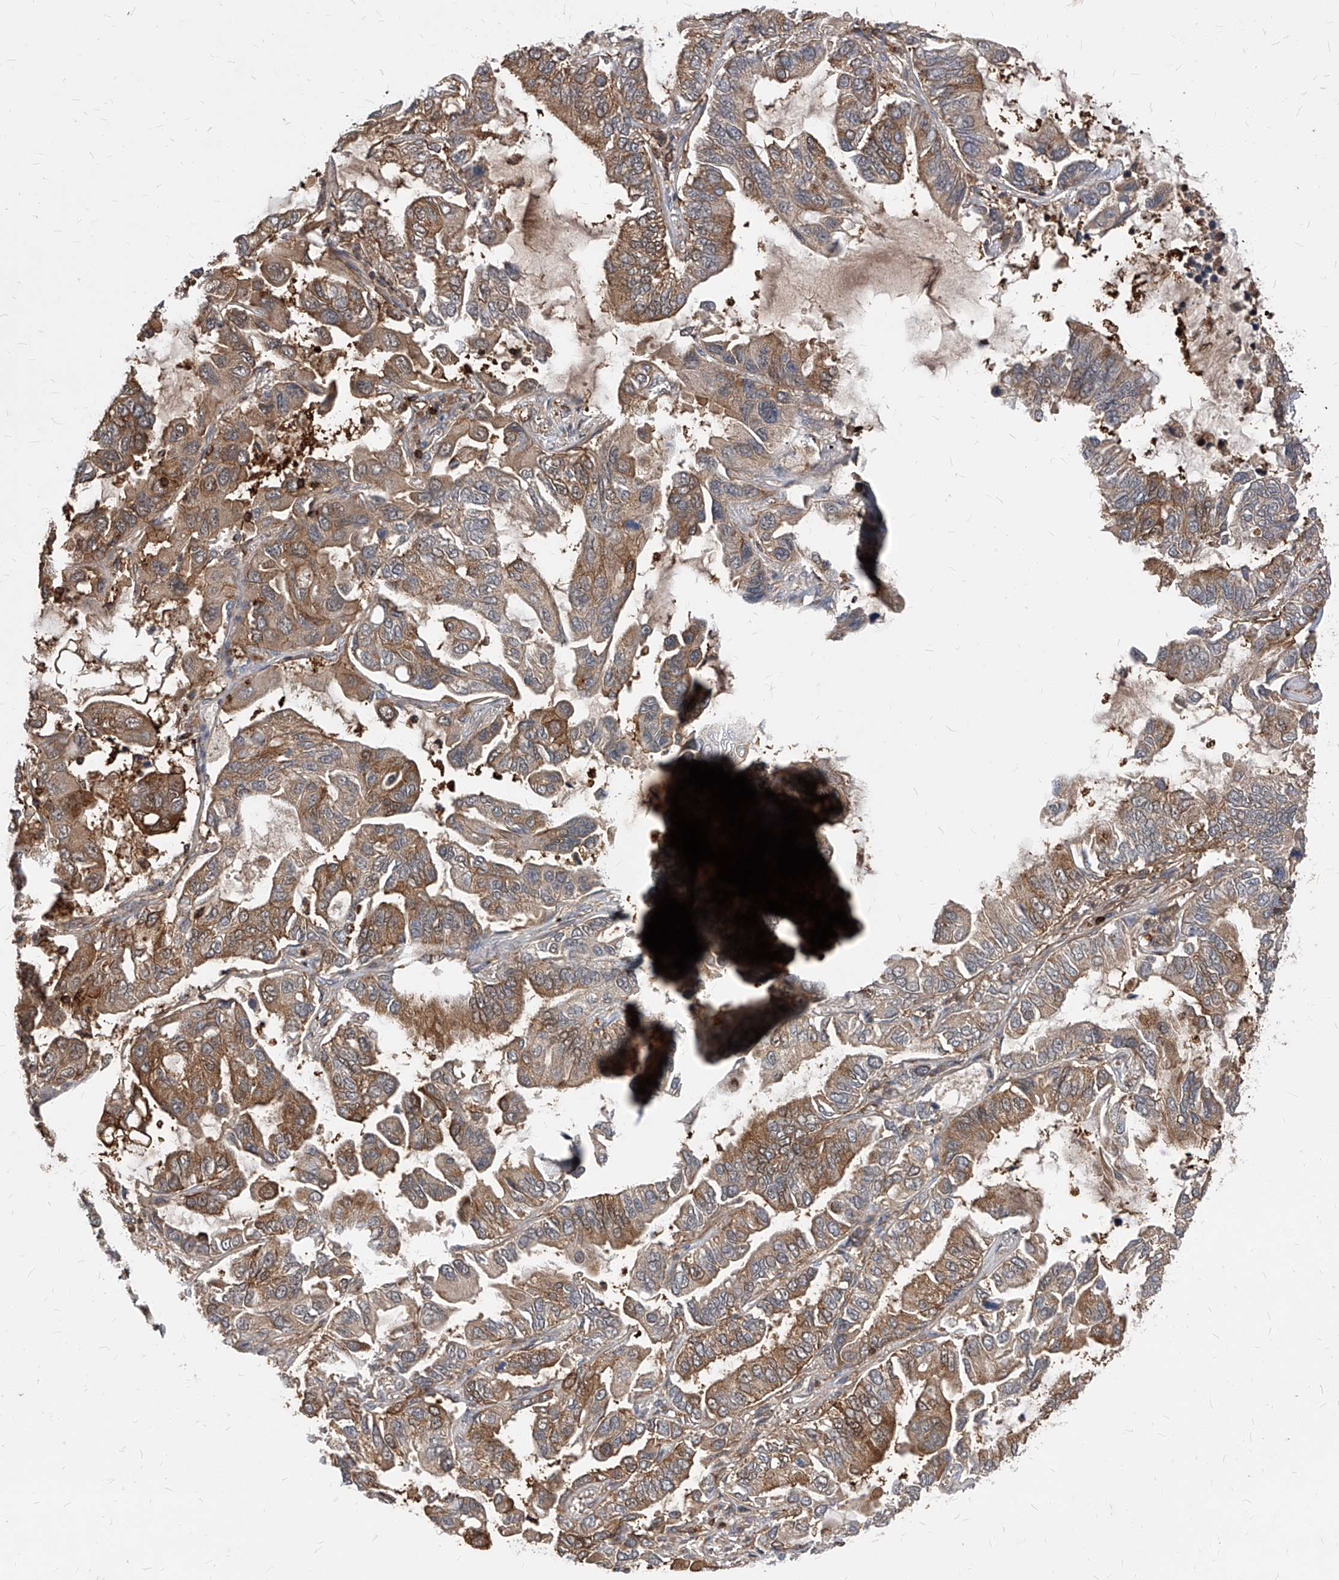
{"staining": {"intensity": "moderate", "quantity": "25%-75%", "location": "cytoplasmic/membranous"}, "tissue": "lung cancer", "cell_type": "Tumor cells", "image_type": "cancer", "snomed": [{"axis": "morphology", "description": "Adenocarcinoma, NOS"}, {"axis": "topography", "description": "Lung"}], "caption": "Human lung adenocarcinoma stained with a brown dye shows moderate cytoplasmic/membranous positive staining in about 25%-75% of tumor cells.", "gene": "ABRACL", "patient": {"sex": "male", "age": 64}}